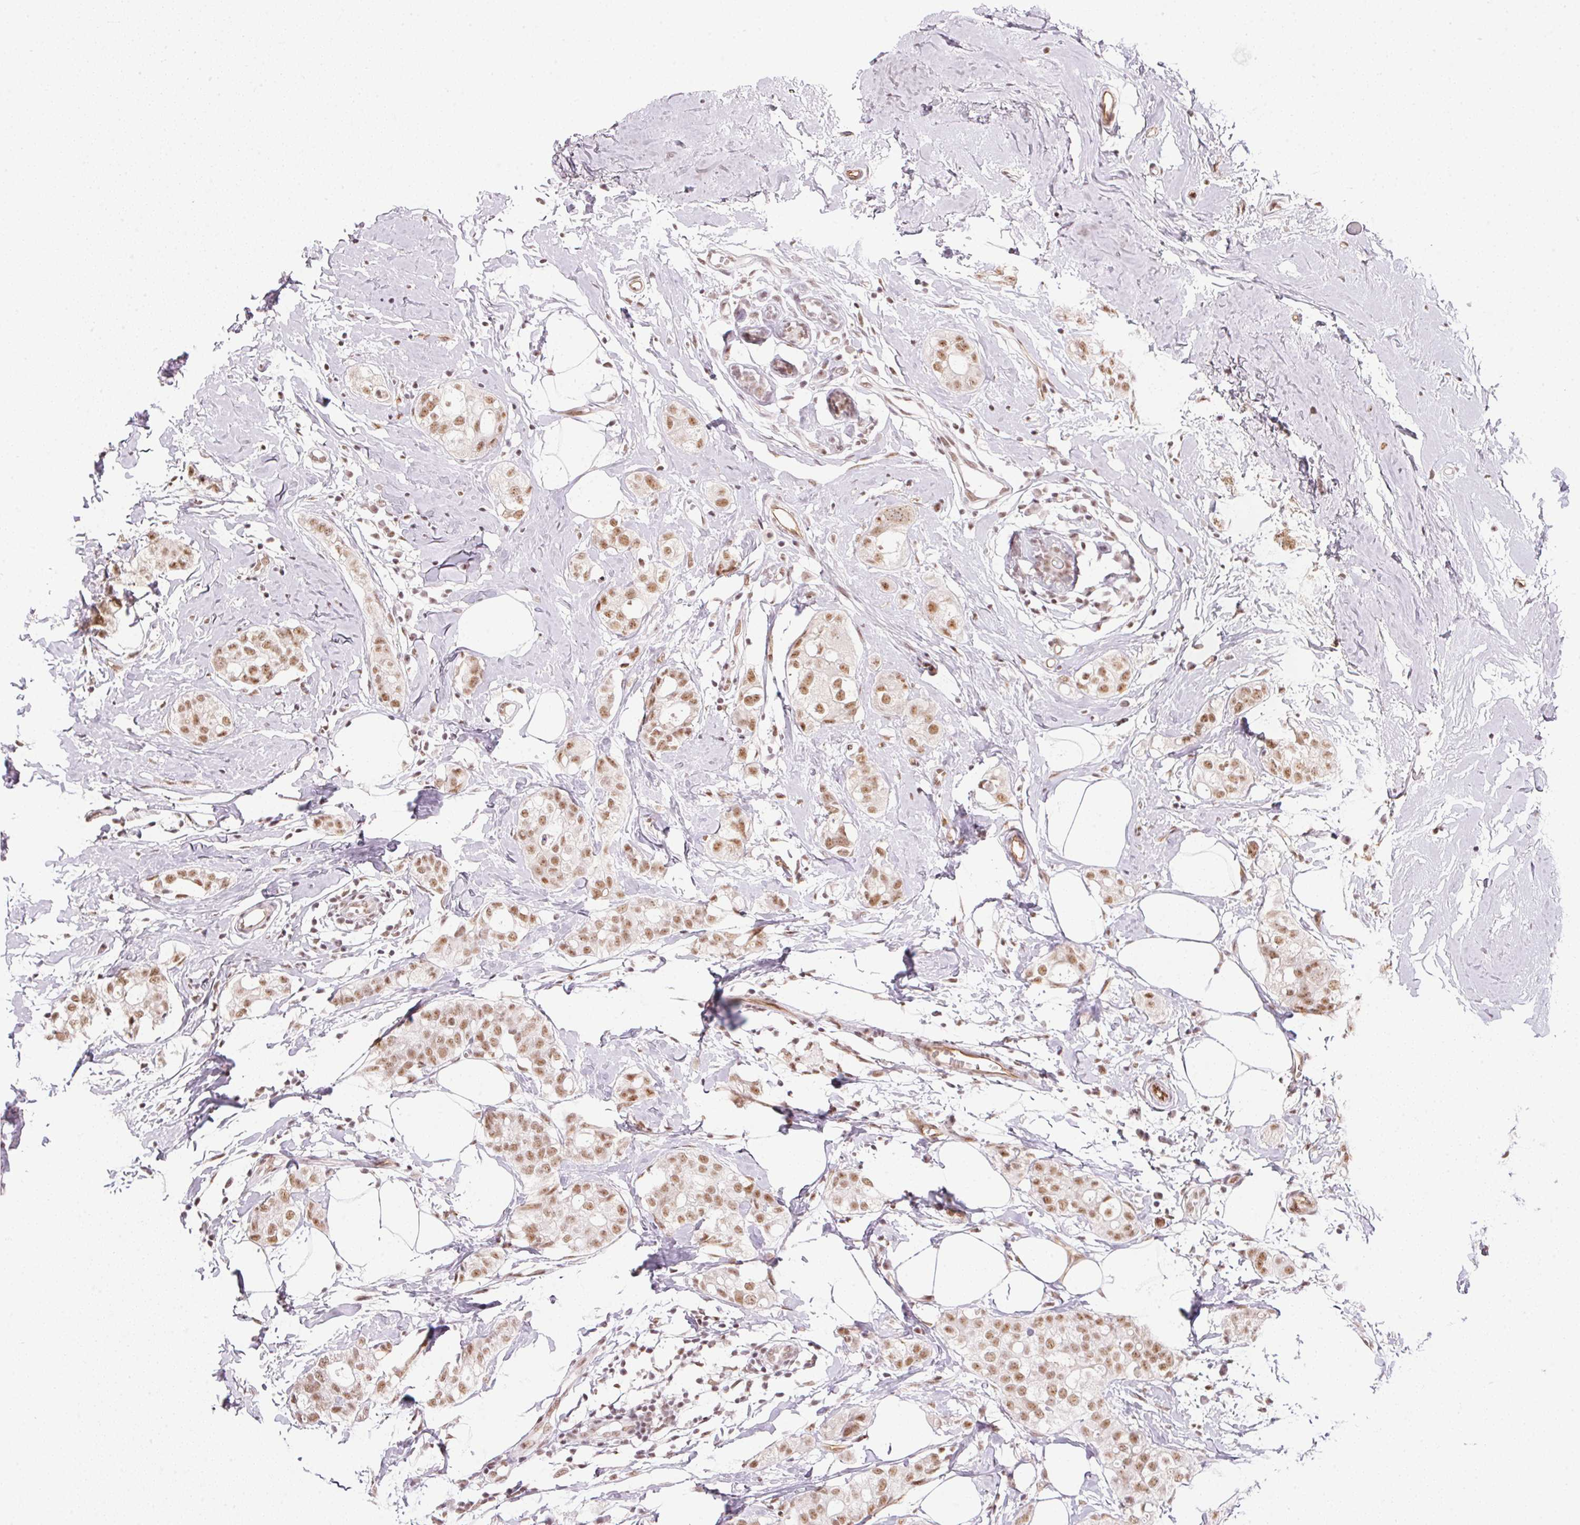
{"staining": {"intensity": "moderate", "quantity": ">75%", "location": "nuclear"}, "tissue": "breast cancer", "cell_type": "Tumor cells", "image_type": "cancer", "snomed": [{"axis": "morphology", "description": "Duct carcinoma"}, {"axis": "topography", "description": "Breast"}], "caption": "Immunohistochemical staining of human infiltrating ductal carcinoma (breast) shows medium levels of moderate nuclear staining in approximately >75% of tumor cells.", "gene": "SRSF7", "patient": {"sex": "female", "age": 40}}